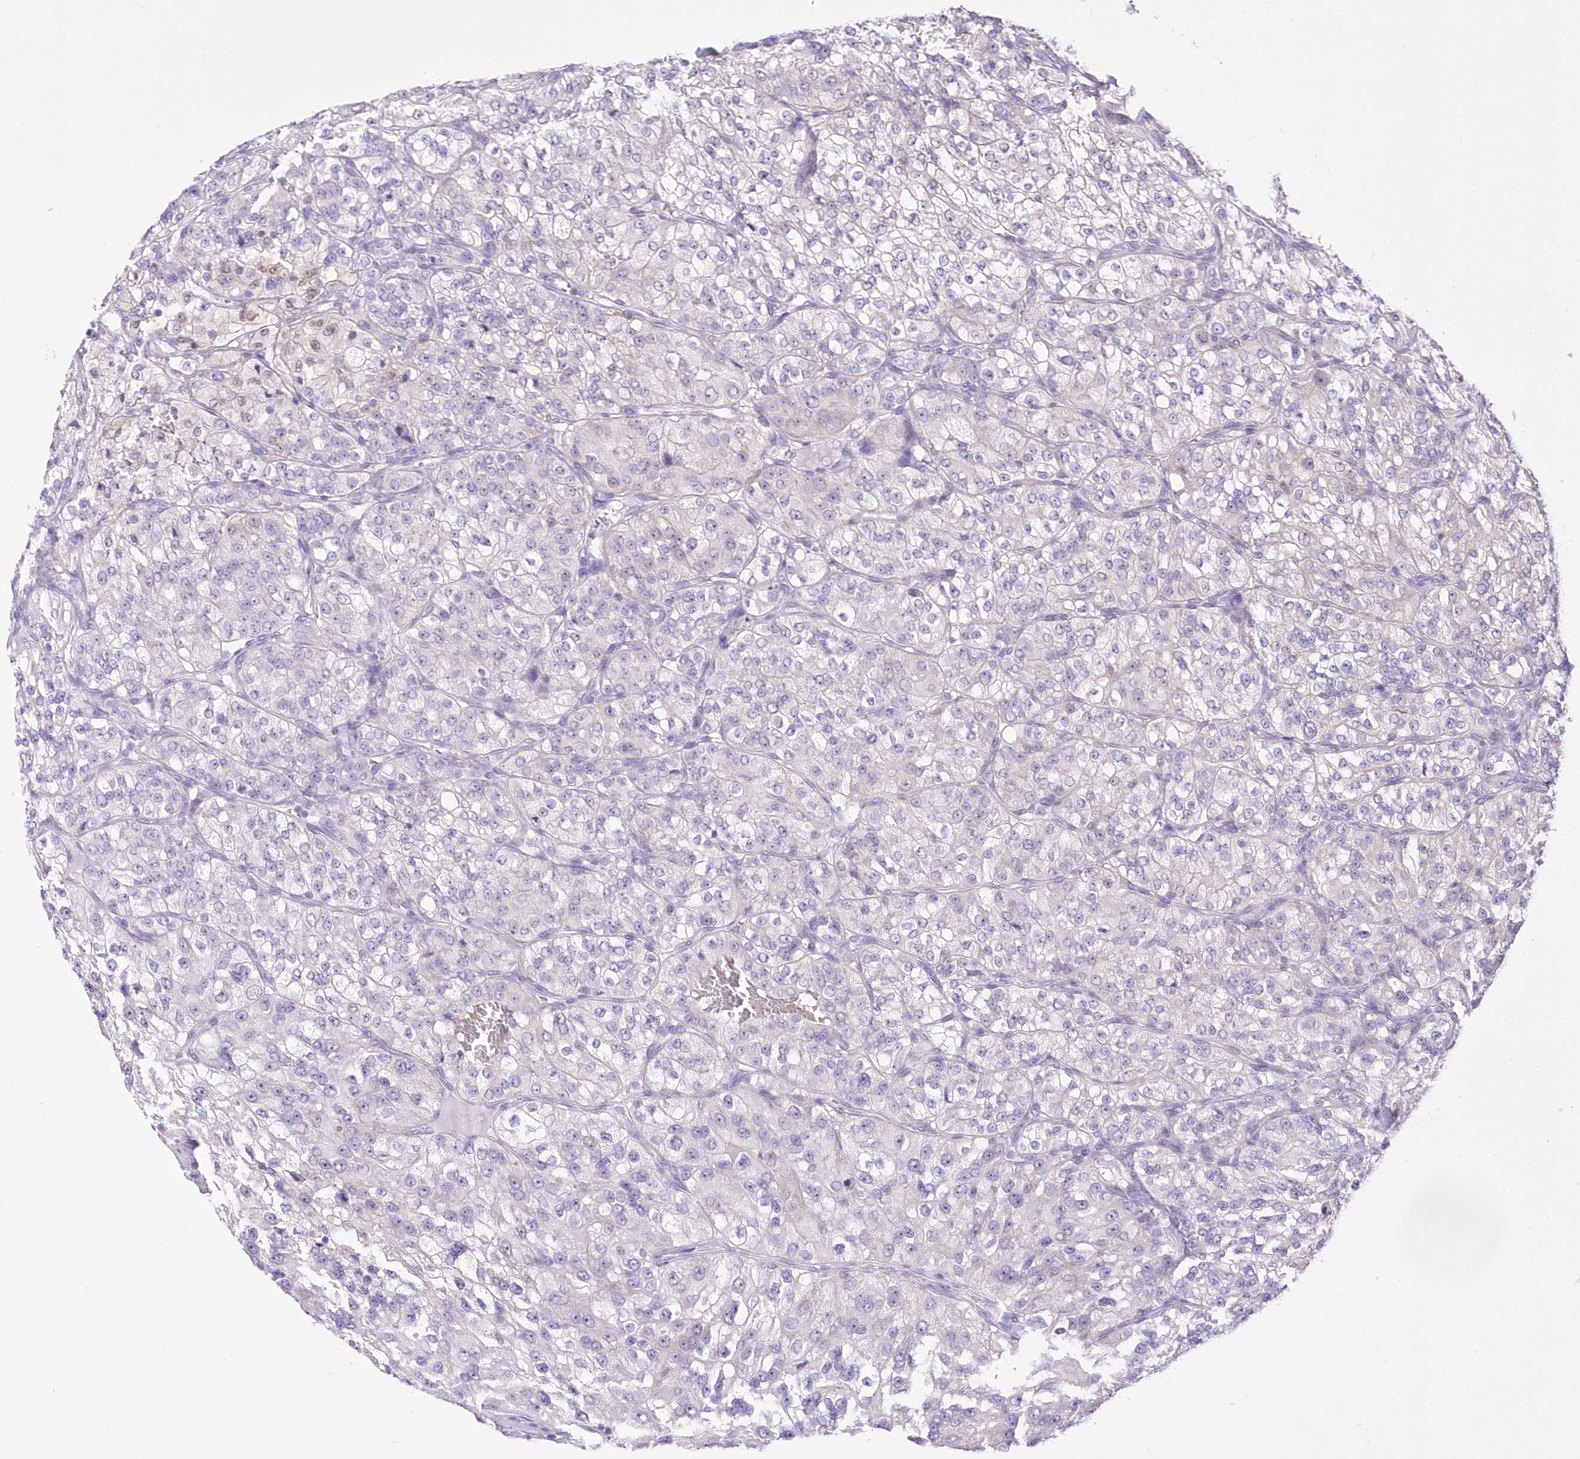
{"staining": {"intensity": "negative", "quantity": "none", "location": "none"}, "tissue": "renal cancer", "cell_type": "Tumor cells", "image_type": "cancer", "snomed": [{"axis": "morphology", "description": "Adenocarcinoma, NOS"}, {"axis": "topography", "description": "Kidney"}], "caption": "This is an immunohistochemistry image of renal cancer. There is no staining in tumor cells.", "gene": "UBA6", "patient": {"sex": "female", "age": 63}}